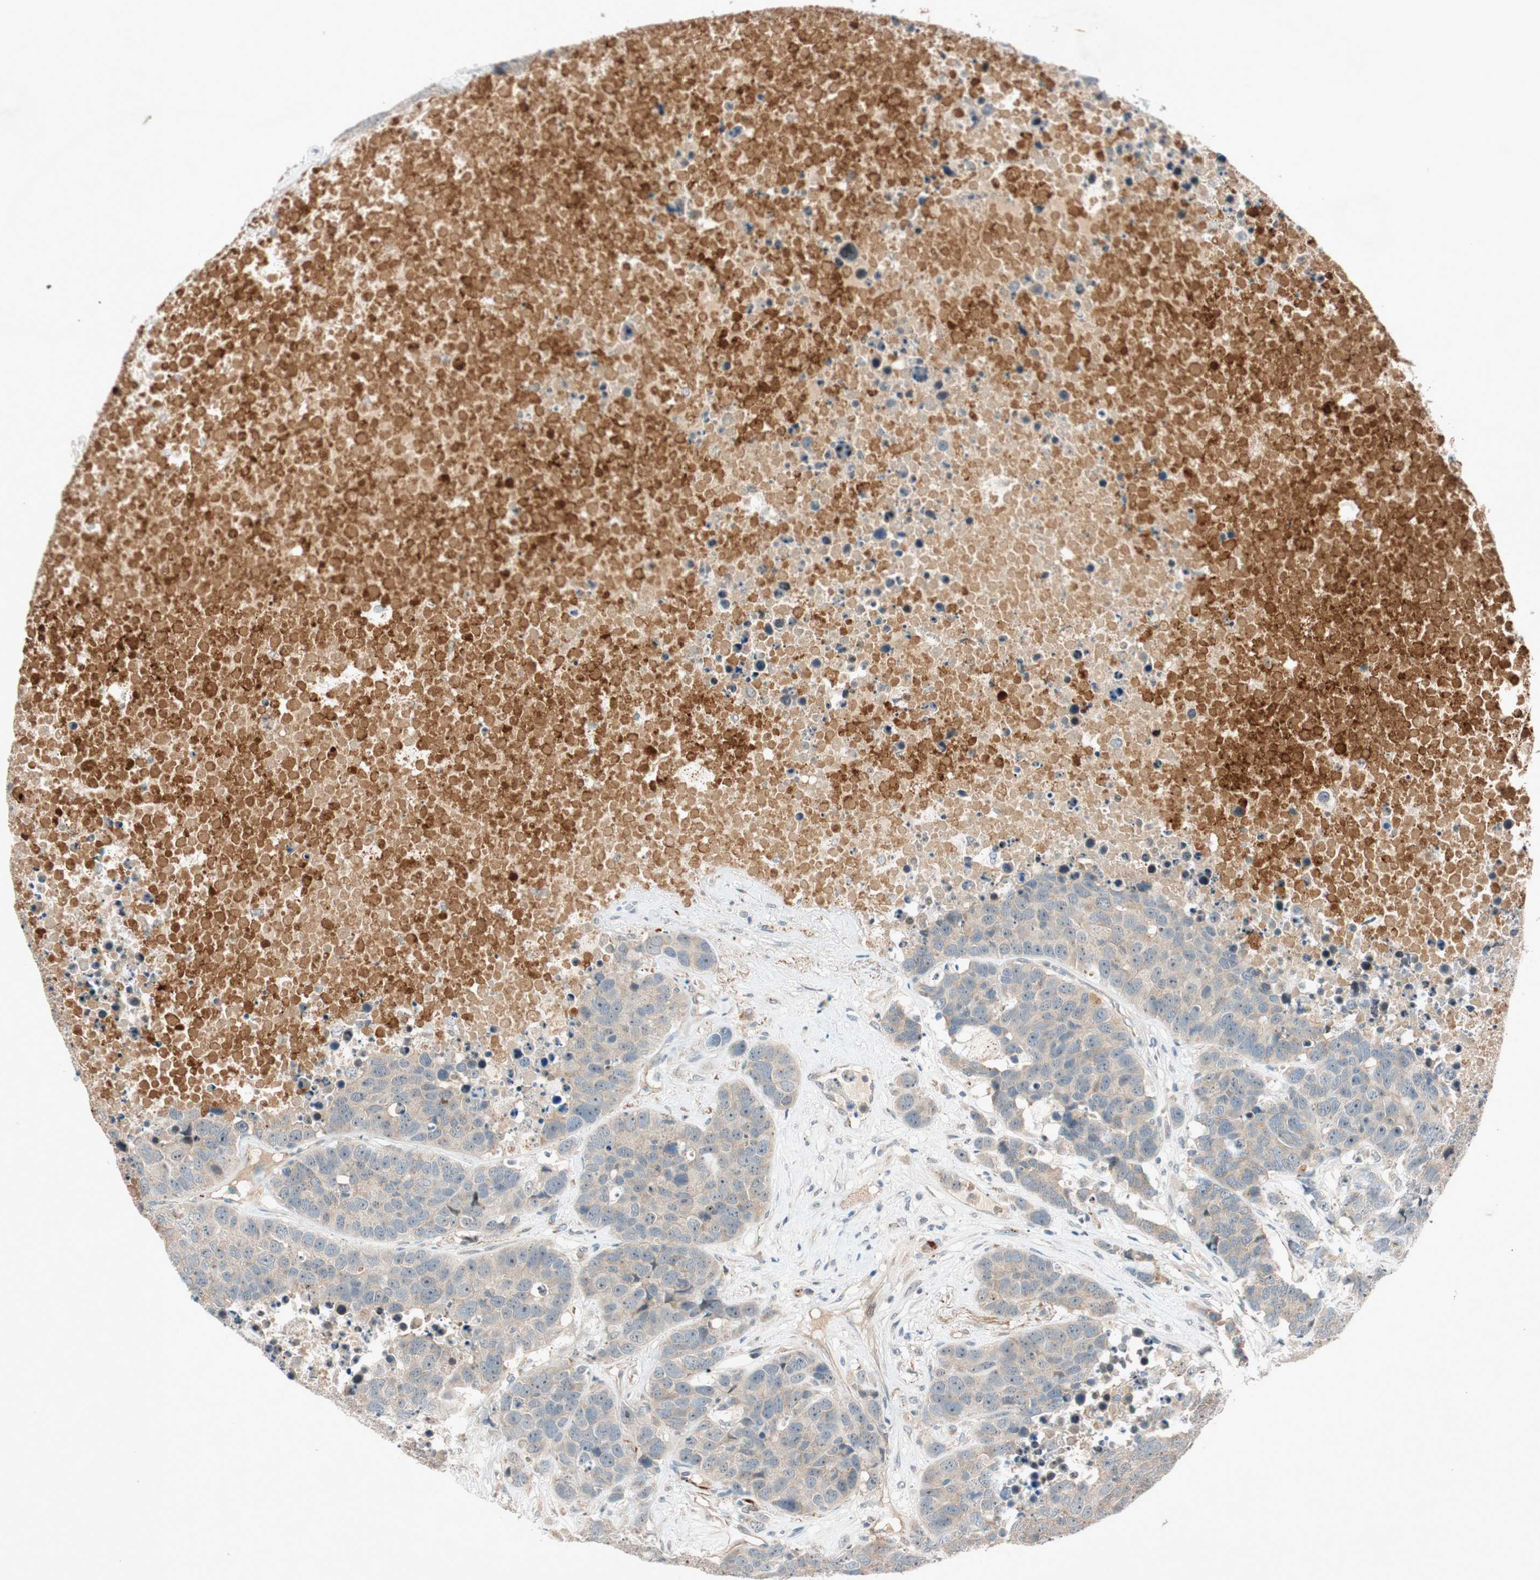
{"staining": {"intensity": "weak", "quantity": ">75%", "location": "cytoplasmic/membranous"}, "tissue": "carcinoid", "cell_type": "Tumor cells", "image_type": "cancer", "snomed": [{"axis": "morphology", "description": "Carcinoid, malignant, NOS"}, {"axis": "topography", "description": "Lung"}], "caption": "Human malignant carcinoid stained with a protein marker reveals weak staining in tumor cells.", "gene": "EPHA6", "patient": {"sex": "male", "age": 60}}